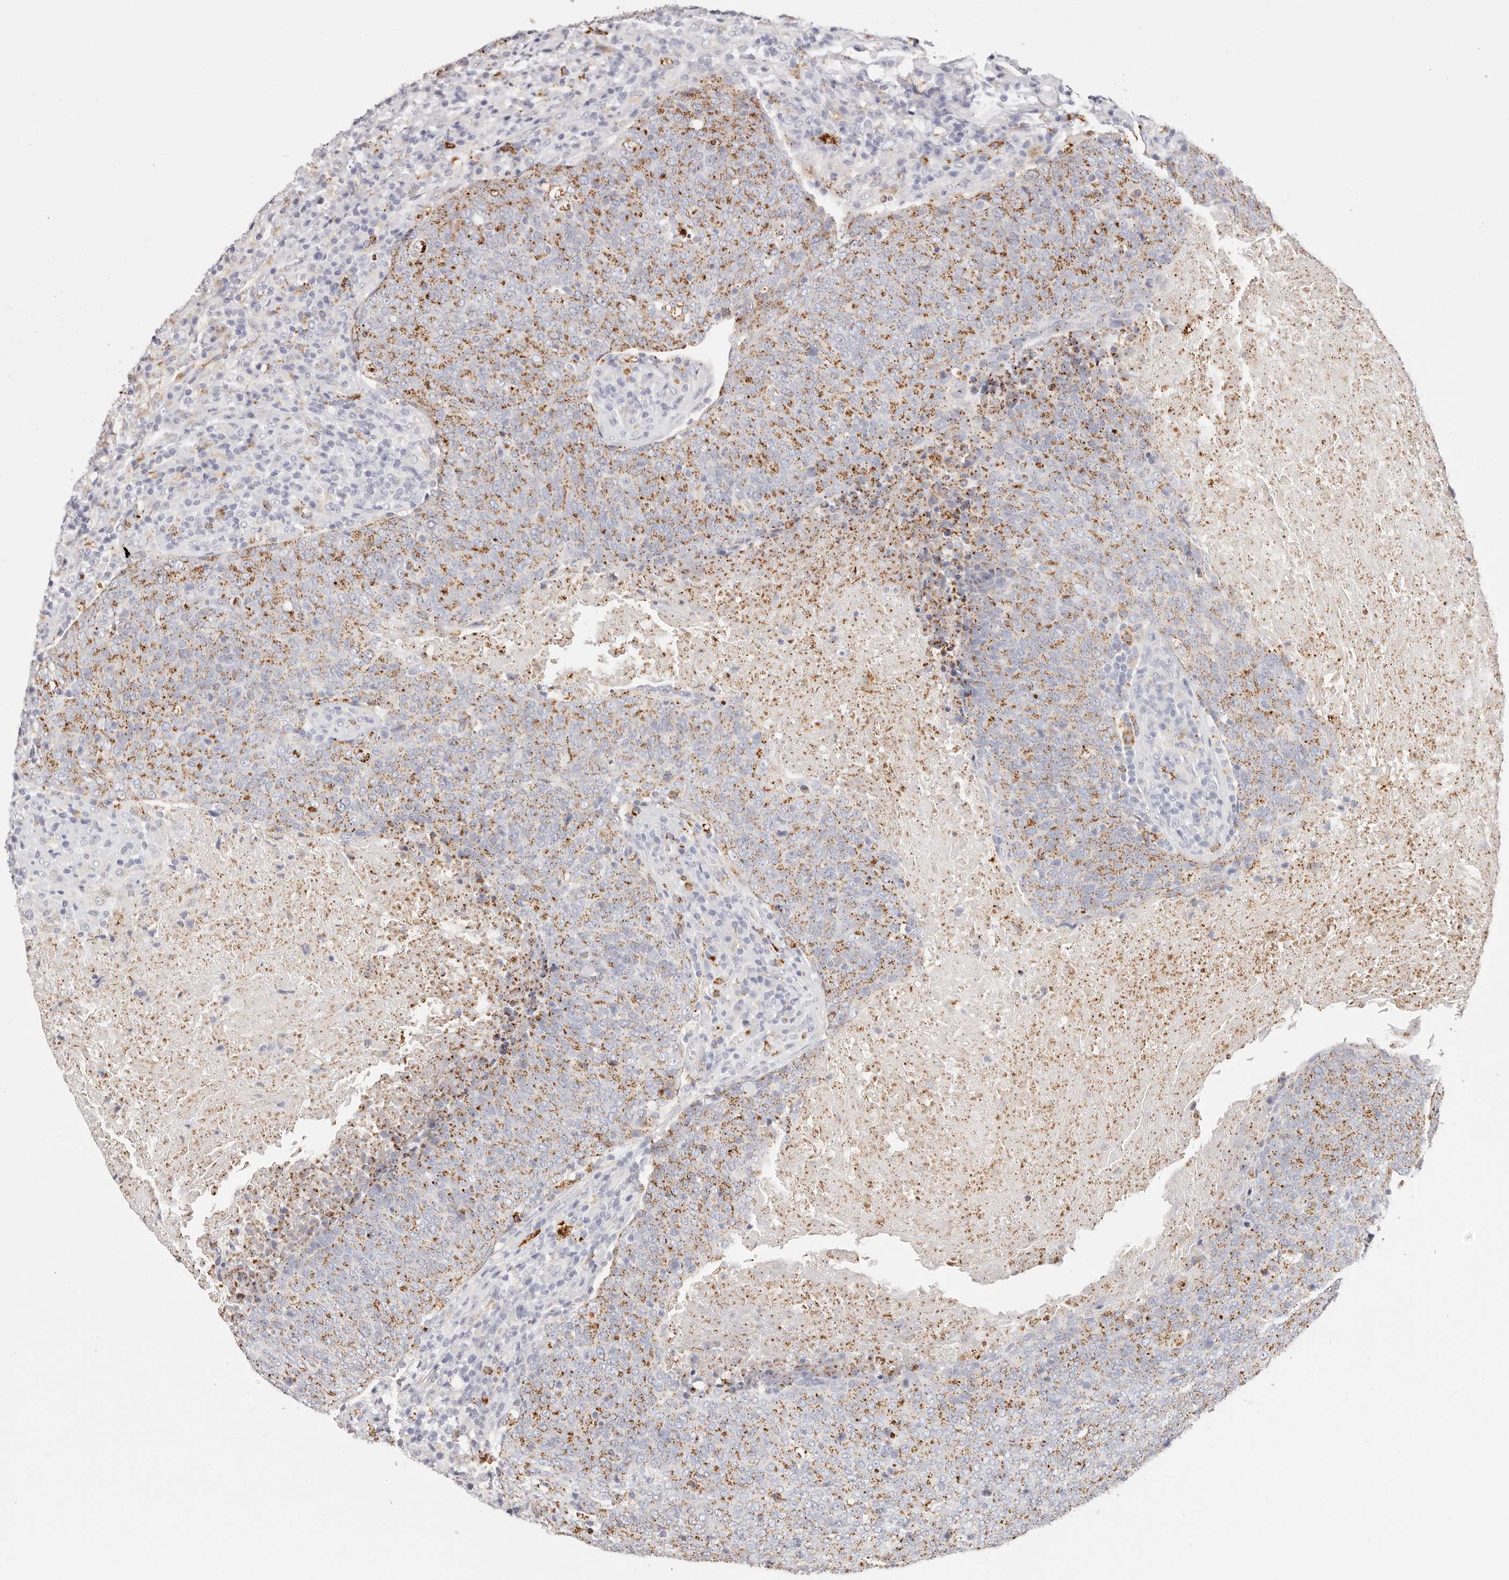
{"staining": {"intensity": "moderate", "quantity": "25%-75%", "location": "cytoplasmic/membranous"}, "tissue": "head and neck cancer", "cell_type": "Tumor cells", "image_type": "cancer", "snomed": [{"axis": "morphology", "description": "Squamous cell carcinoma, NOS"}, {"axis": "morphology", "description": "Squamous cell carcinoma, metastatic, NOS"}, {"axis": "topography", "description": "Lymph node"}, {"axis": "topography", "description": "Head-Neck"}], "caption": "An immunohistochemistry (IHC) image of tumor tissue is shown. Protein staining in brown labels moderate cytoplasmic/membranous positivity in head and neck metastatic squamous cell carcinoma within tumor cells. (Brightfield microscopy of DAB IHC at high magnification).", "gene": "STKLD1", "patient": {"sex": "male", "age": 62}}